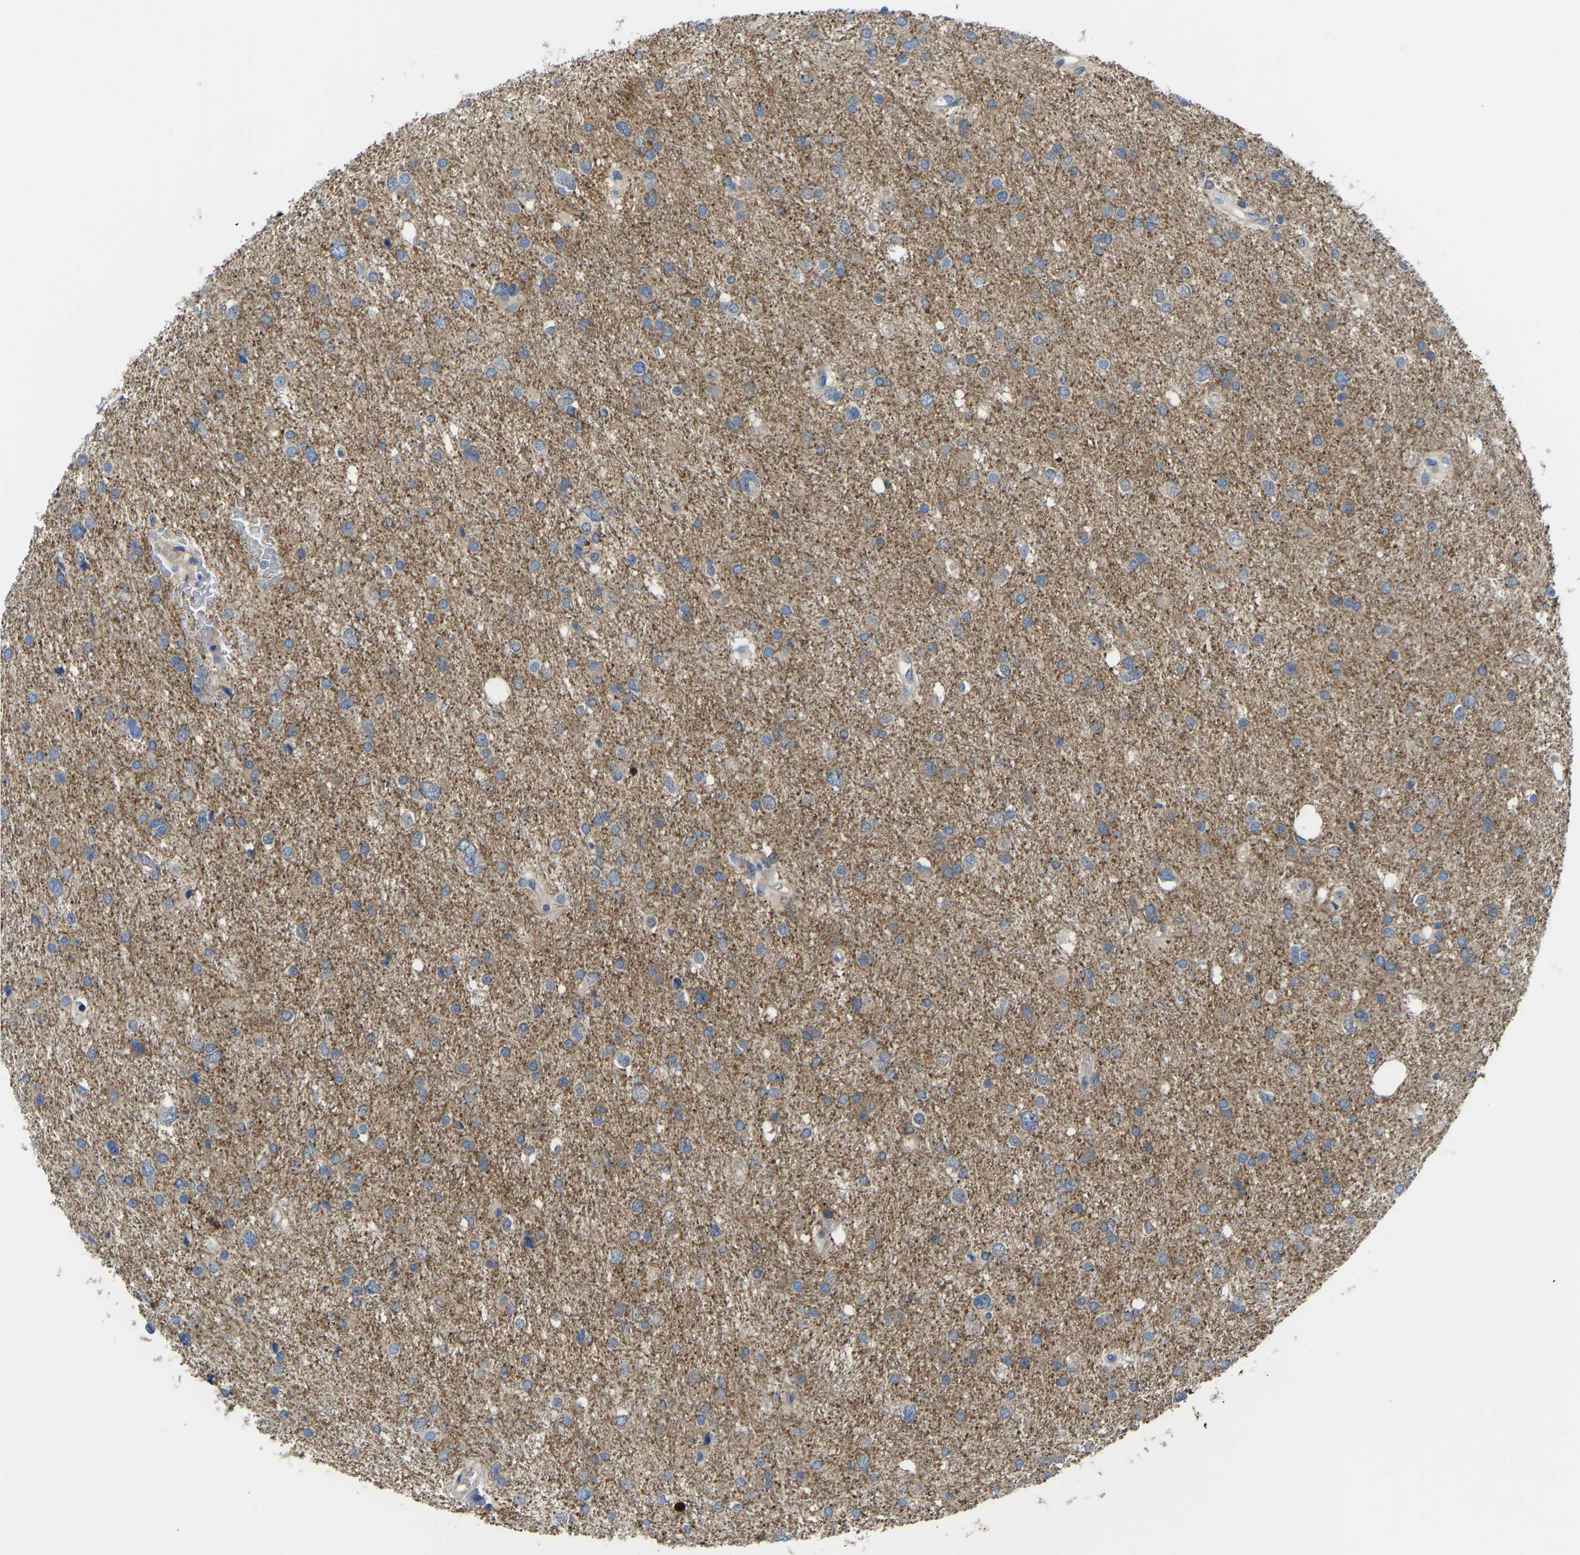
{"staining": {"intensity": "weak", "quantity": "<25%", "location": "cytoplasmic/membranous"}, "tissue": "glioma", "cell_type": "Tumor cells", "image_type": "cancer", "snomed": [{"axis": "morphology", "description": "Glioma, malignant, Low grade"}, {"axis": "topography", "description": "Brain"}], "caption": "Tumor cells show no significant staining in glioma.", "gene": "PPP3CA", "patient": {"sex": "female", "age": 37}}